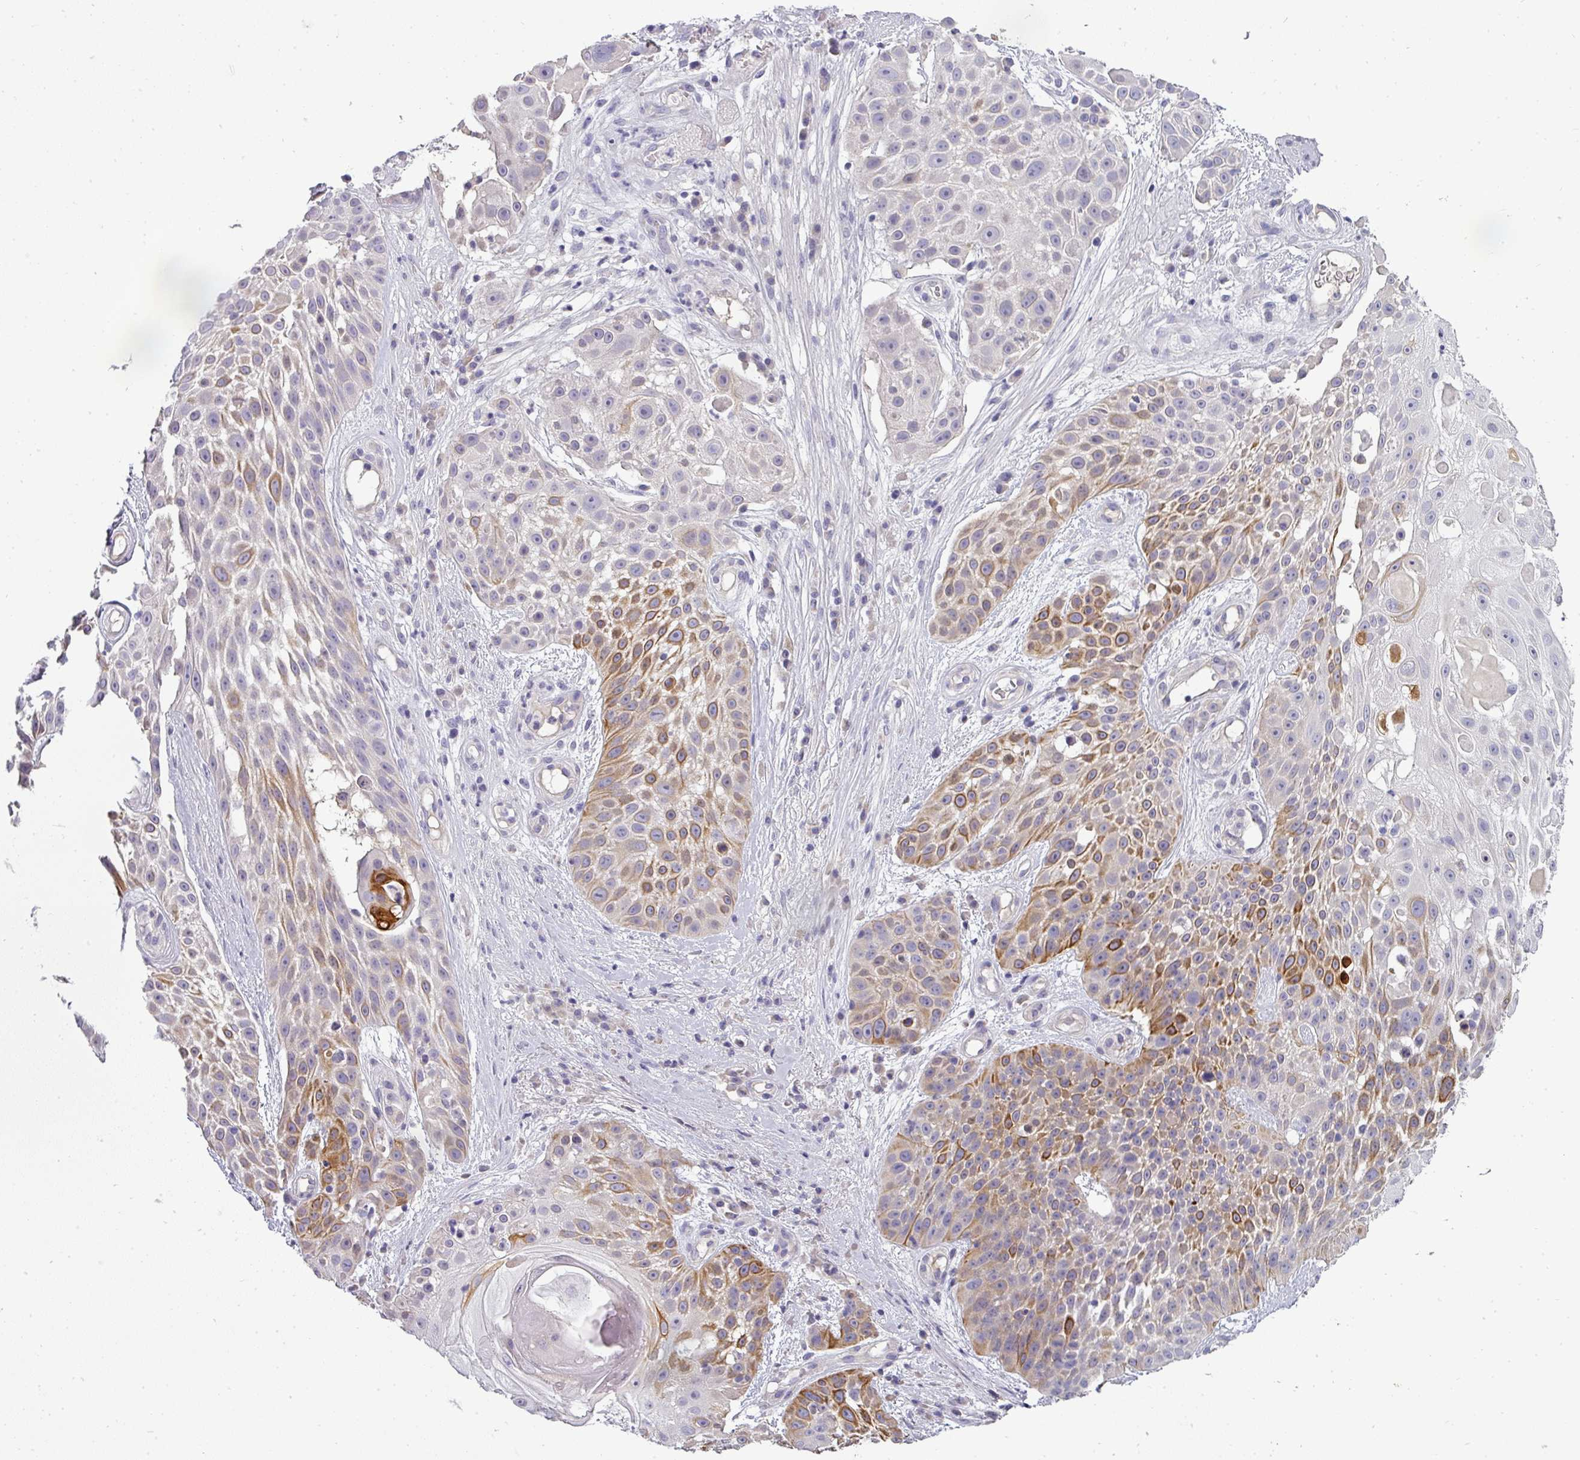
{"staining": {"intensity": "strong", "quantity": "<25%", "location": "cytoplasmic/membranous"}, "tissue": "skin cancer", "cell_type": "Tumor cells", "image_type": "cancer", "snomed": [{"axis": "morphology", "description": "Squamous cell carcinoma, NOS"}, {"axis": "topography", "description": "Skin"}], "caption": "This image displays skin squamous cell carcinoma stained with immunohistochemistry to label a protein in brown. The cytoplasmic/membranous of tumor cells show strong positivity for the protein. Nuclei are counter-stained blue.", "gene": "ASXL3", "patient": {"sex": "female", "age": 86}}